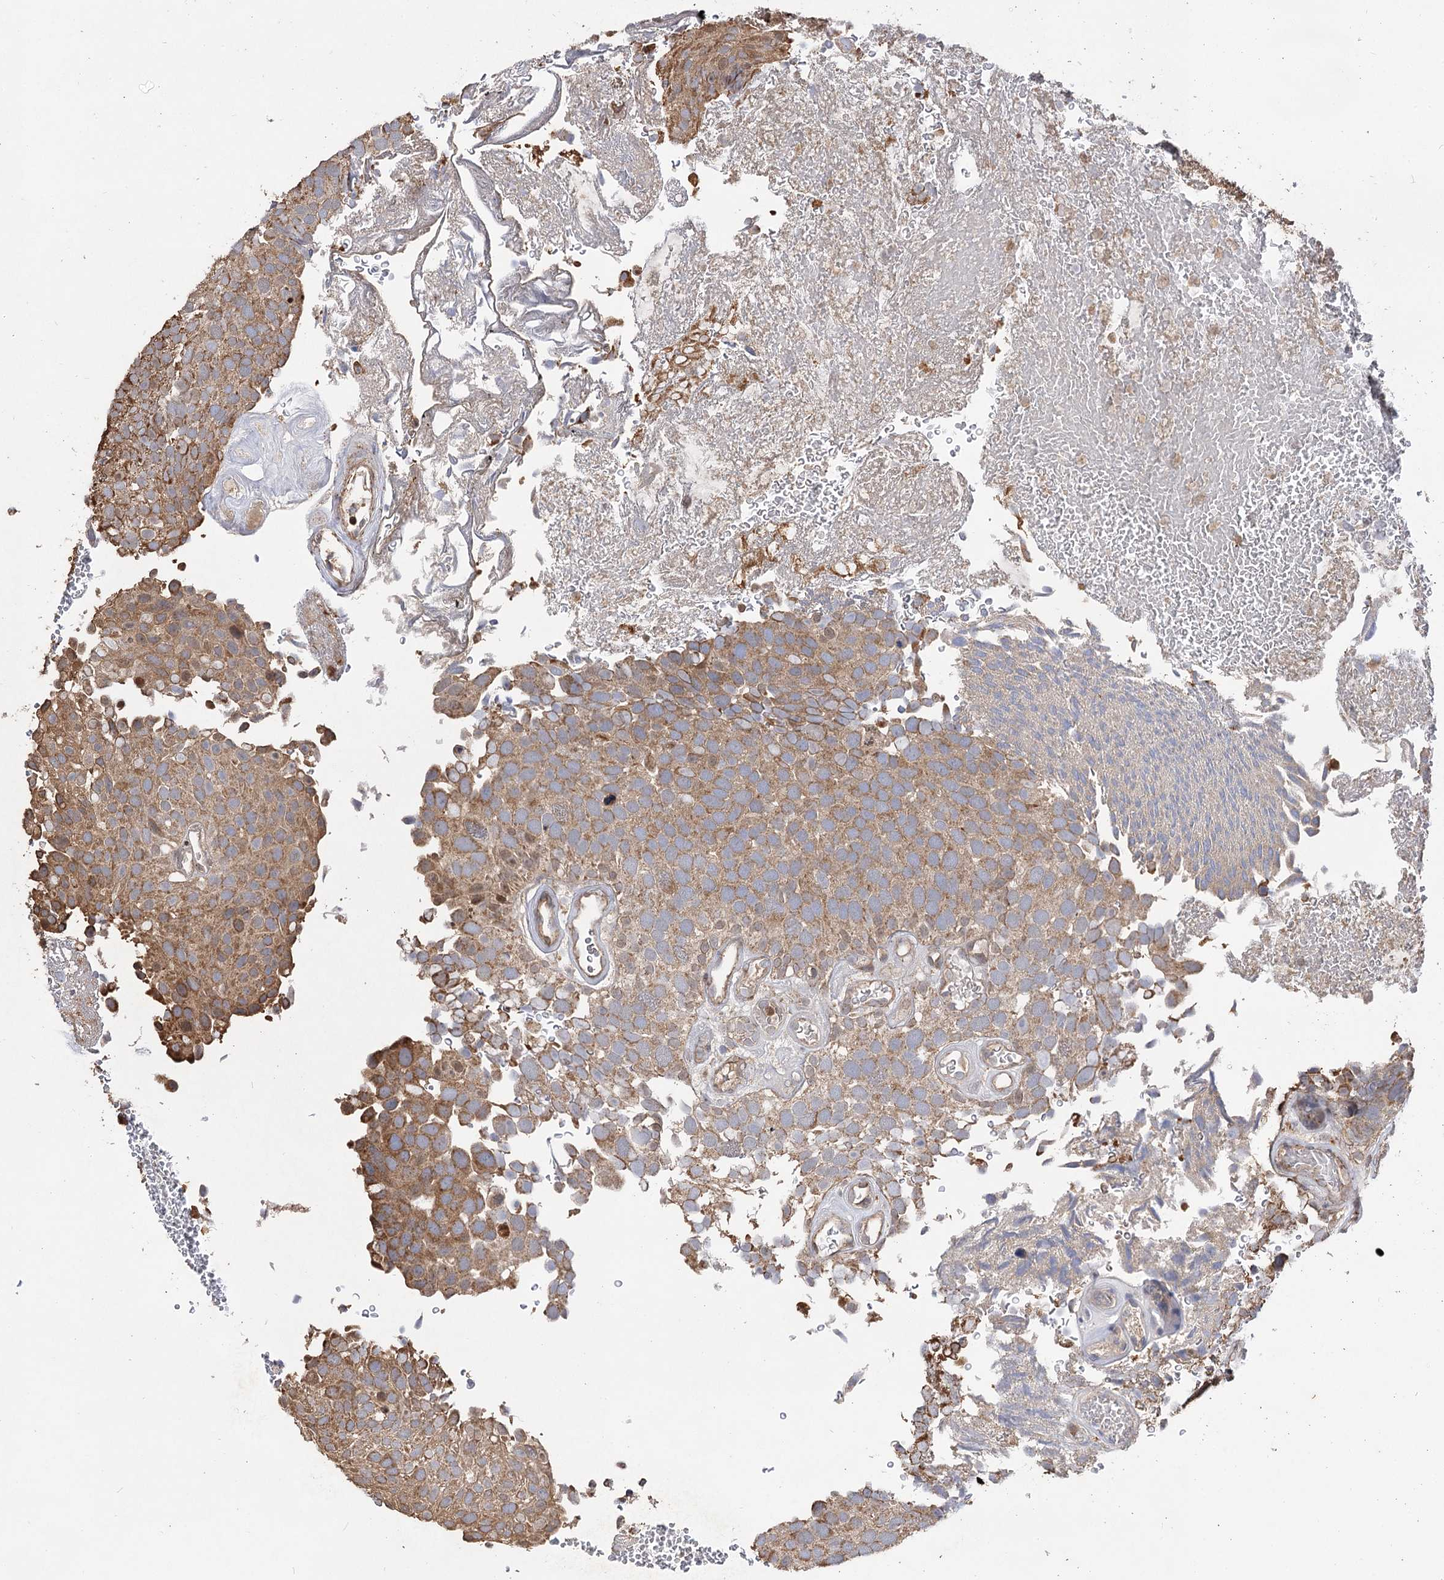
{"staining": {"intensity": "moderate", "quantity": ">75%", "location": "cytoplasmic/membranous"}, "tissue": "urothelial cancer", "cell_type": "Tumor cells", "image_type": "cancer", "snomed": [{"axis": "morphology", "description": "Urothelial carcinoma, Low grade"}, {"axis": "topography", "description": "Urinary bladder"}], "caption": "IHC histopathology image of low-grade urothelial carcinoma stained for a protein (brown), which exhibits medium levels of moderate cytoplasmic/membranous staining in about >75% of tumor cells.", "gene": "ARL13A", "patient": {"sex": "male", "age": 78}}